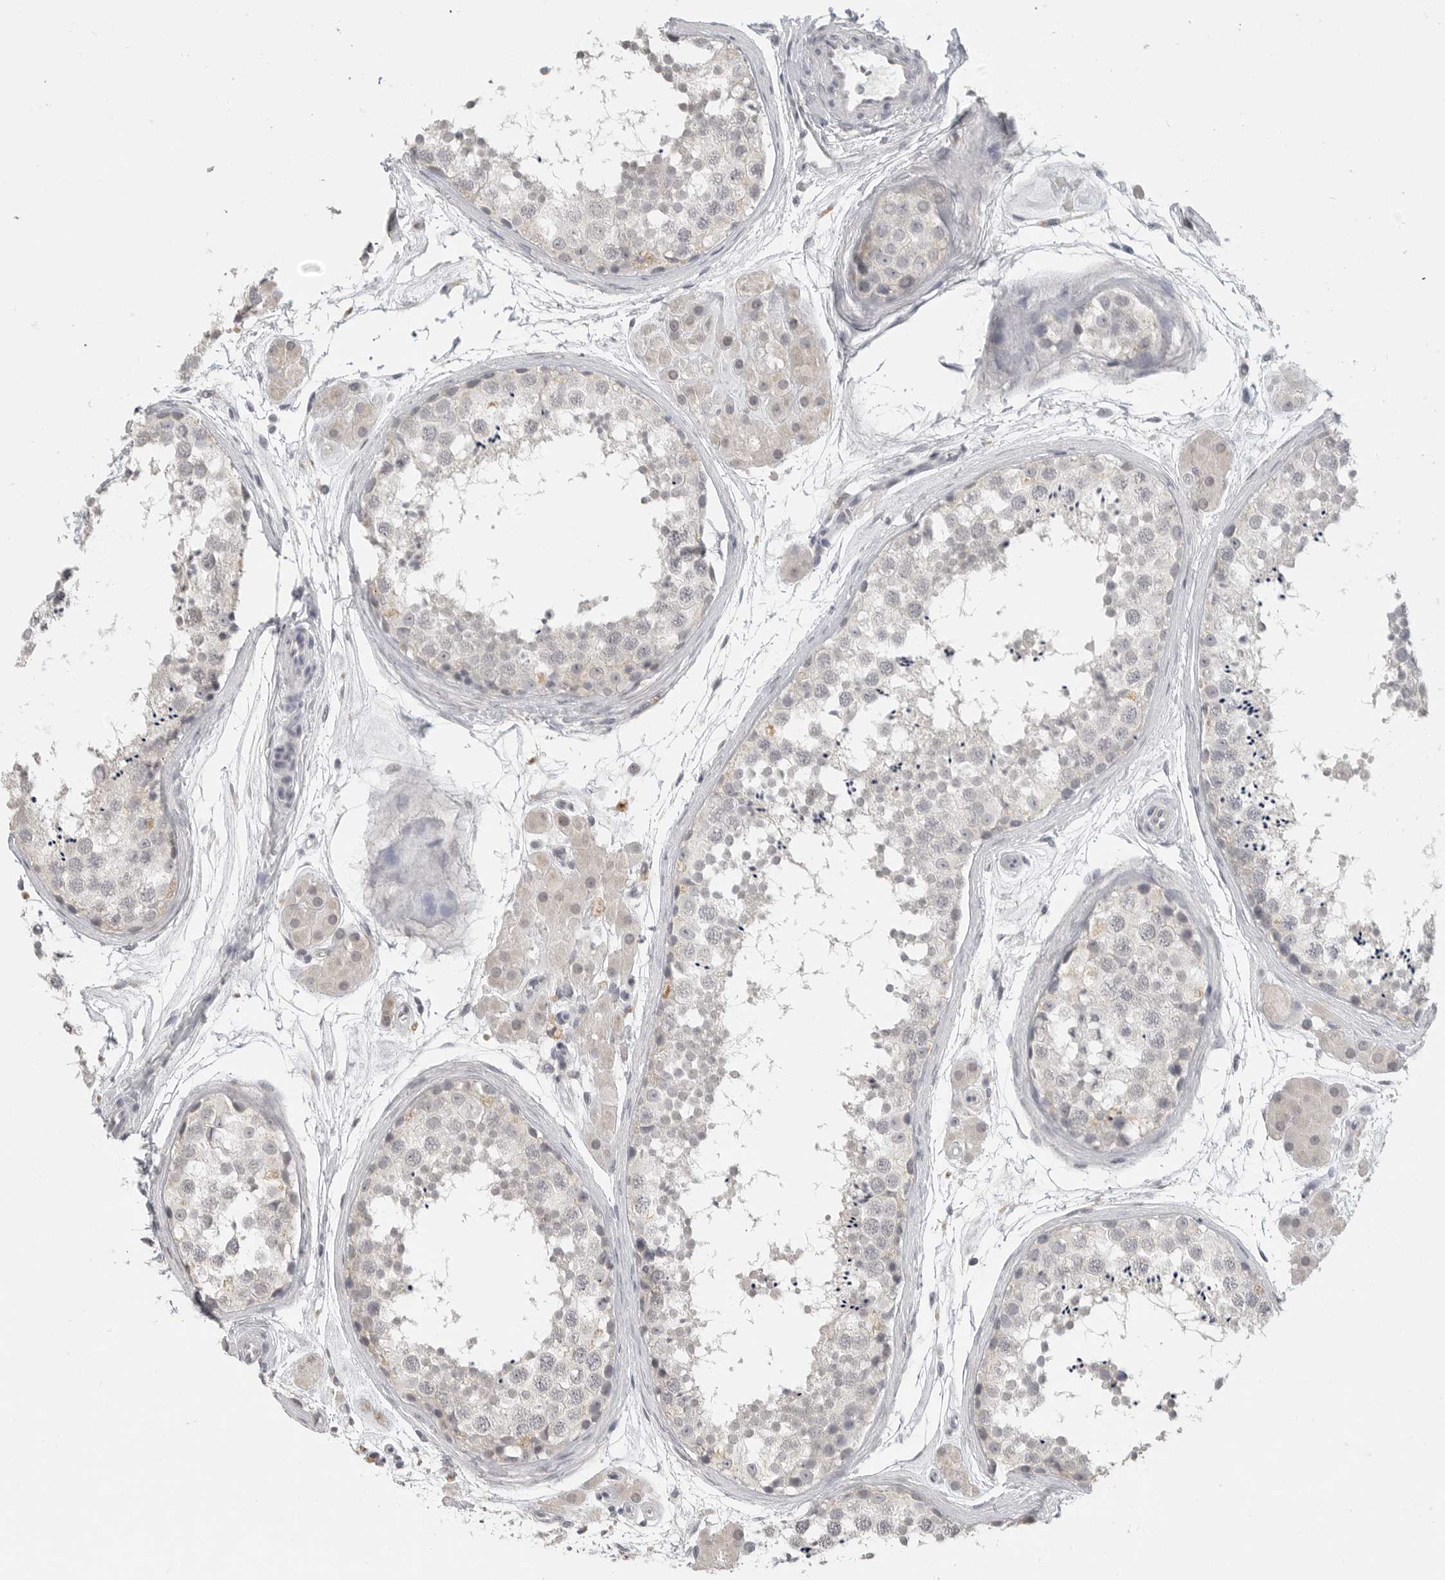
{"staining": {"intensity": "negative", "quantity": "none", "location": "none"}, "tissue": "testis", "cell_type": "Cells in seminiferous ducts", "image_type": "normal", "snomed": [{"axis": "morphology", "description": "Normal tissue, NOS"}, {"axis": "topography", "description": "Testis"}], "caption": "Immunohistochemistry (IHC) micrograph of benign testis stained for a protein (brown), which exhibits no positivity in cells in seminiferous ducts.", "gene": "FOXP3", "patient": {"sex": "male", "age": 56}}